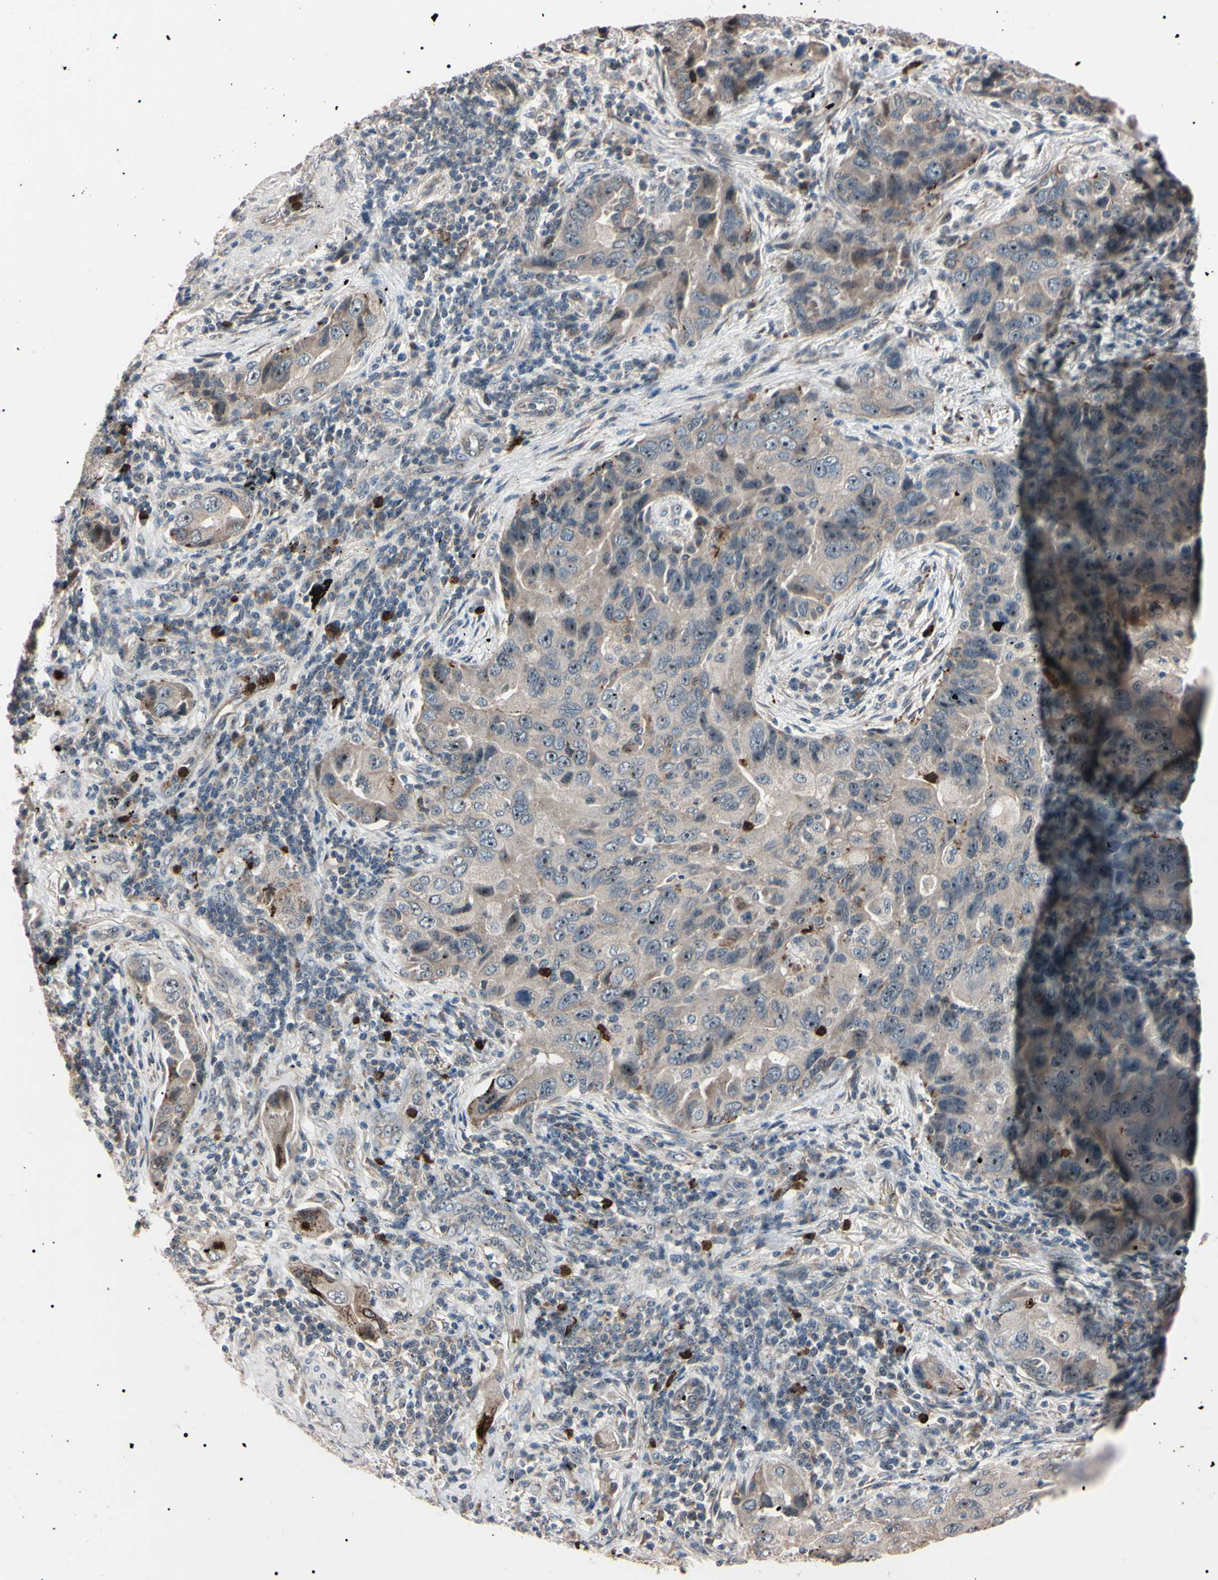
{"staining": {"intensity": "strong", "quantity": "<25%", "location": "cytoplasmic/membranous,nuclear"}, "tissue": "lung cancer", "cell_type": "Tumor cells", "image_type": "cancer", "snomed": [{"axis": "morphology", "description": "Adenocarcinoma, NOS"}, {"axis": "topography", "description": "Lung"}], "caption": "Strong cytoplasmic/membranous and nuclear protein expression is identified in approximately <25% of tumor cells in lung cancer (adenocarcinoma).", "gene": "TRAF5", "patient": {"sex": "female", "age": 65}}